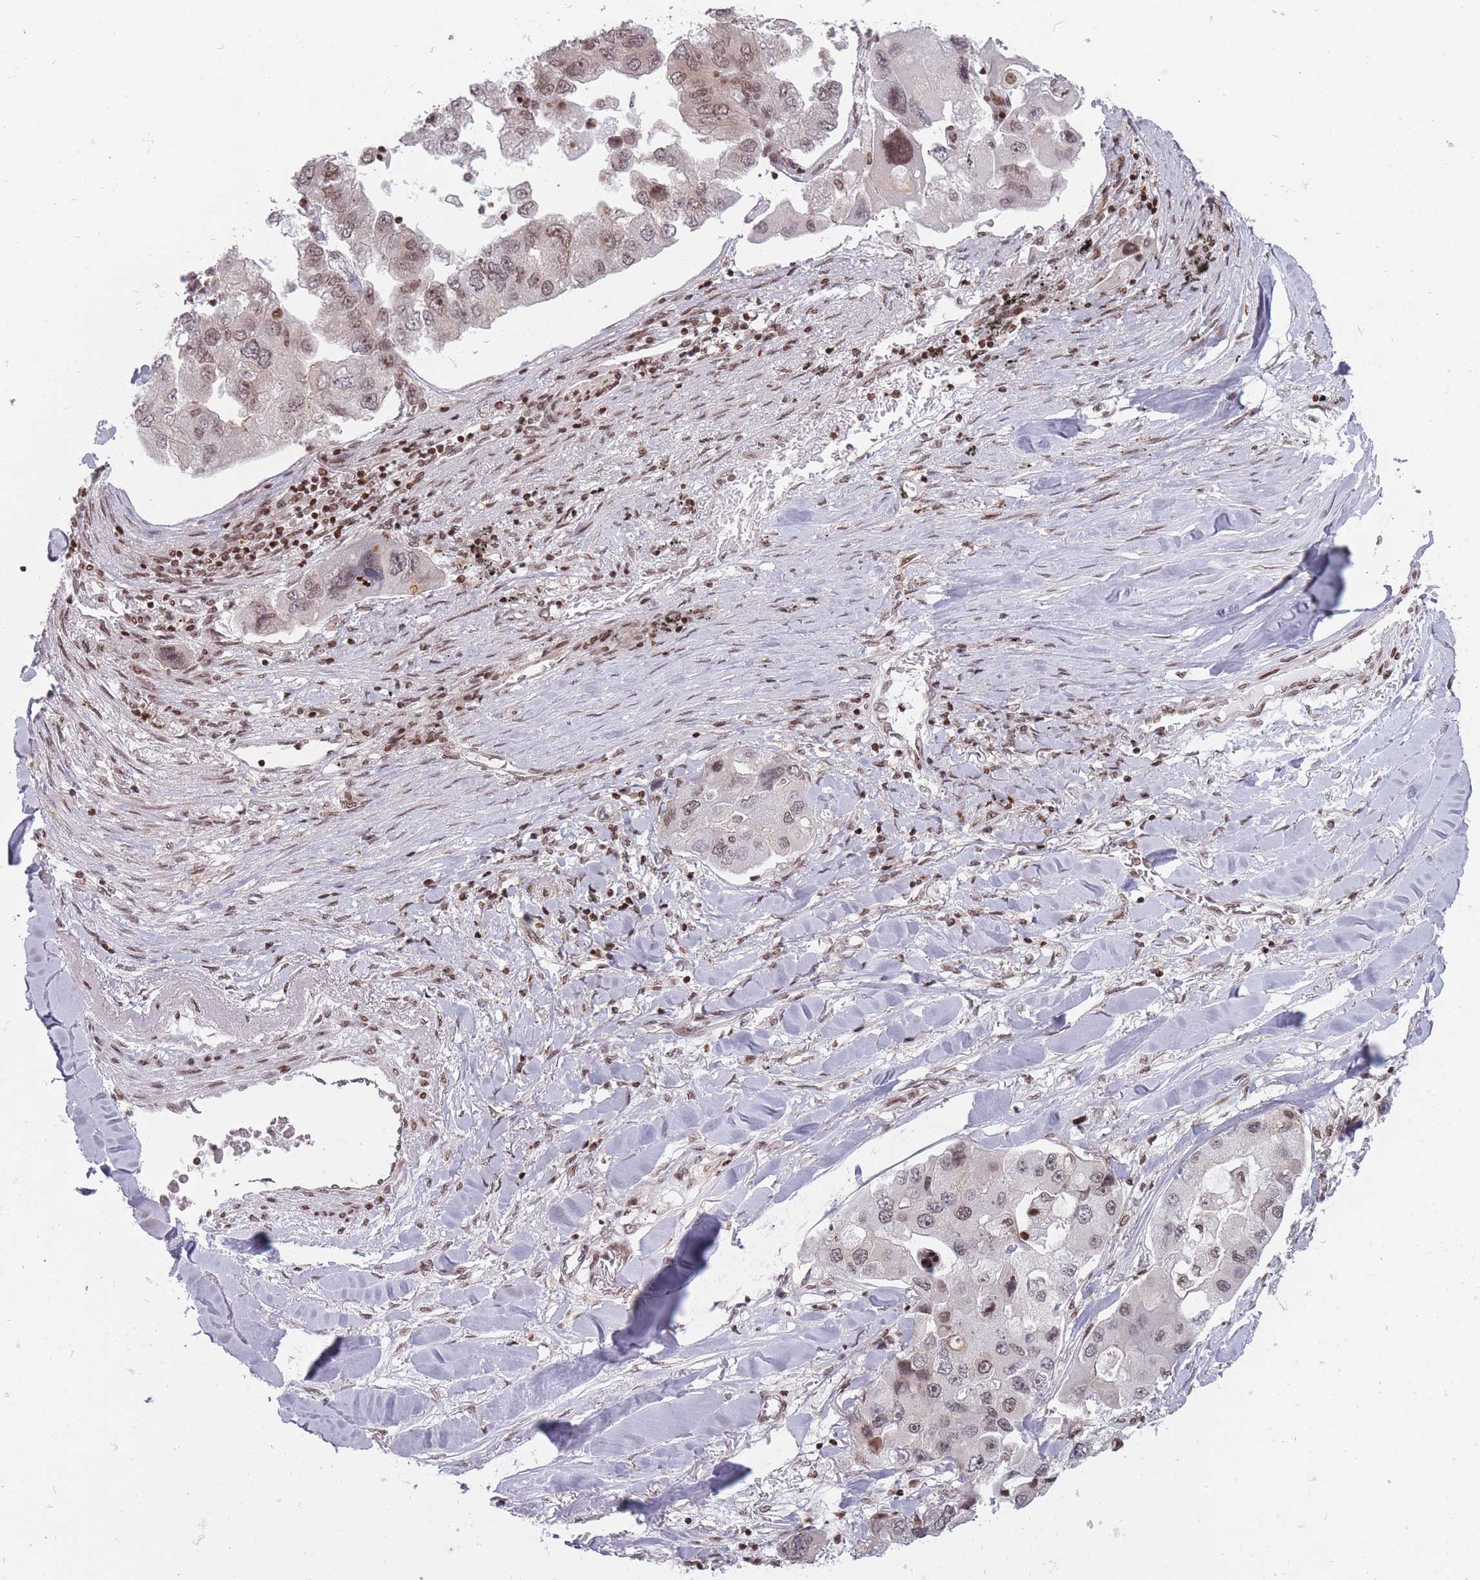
{"staining": {"intensity": "moderate", "quantity": "25%-75%", "location": "nuclear"}, "tissue": "lung cancer", "cell_type": "Tumor cells", "image_type": "cancer", "snomed": [{"axis": "morphology", "description": "Adenocarcinoma, NOS"}, {"axis": "topography", "description": "Lung"}], "caption": "Human lung cancer (adenocarcinoma) stained with a protein marker displays moderate staining in tumor cells.", "gene": "TMC6", "patient": {"sex": "female", "age": 54}}